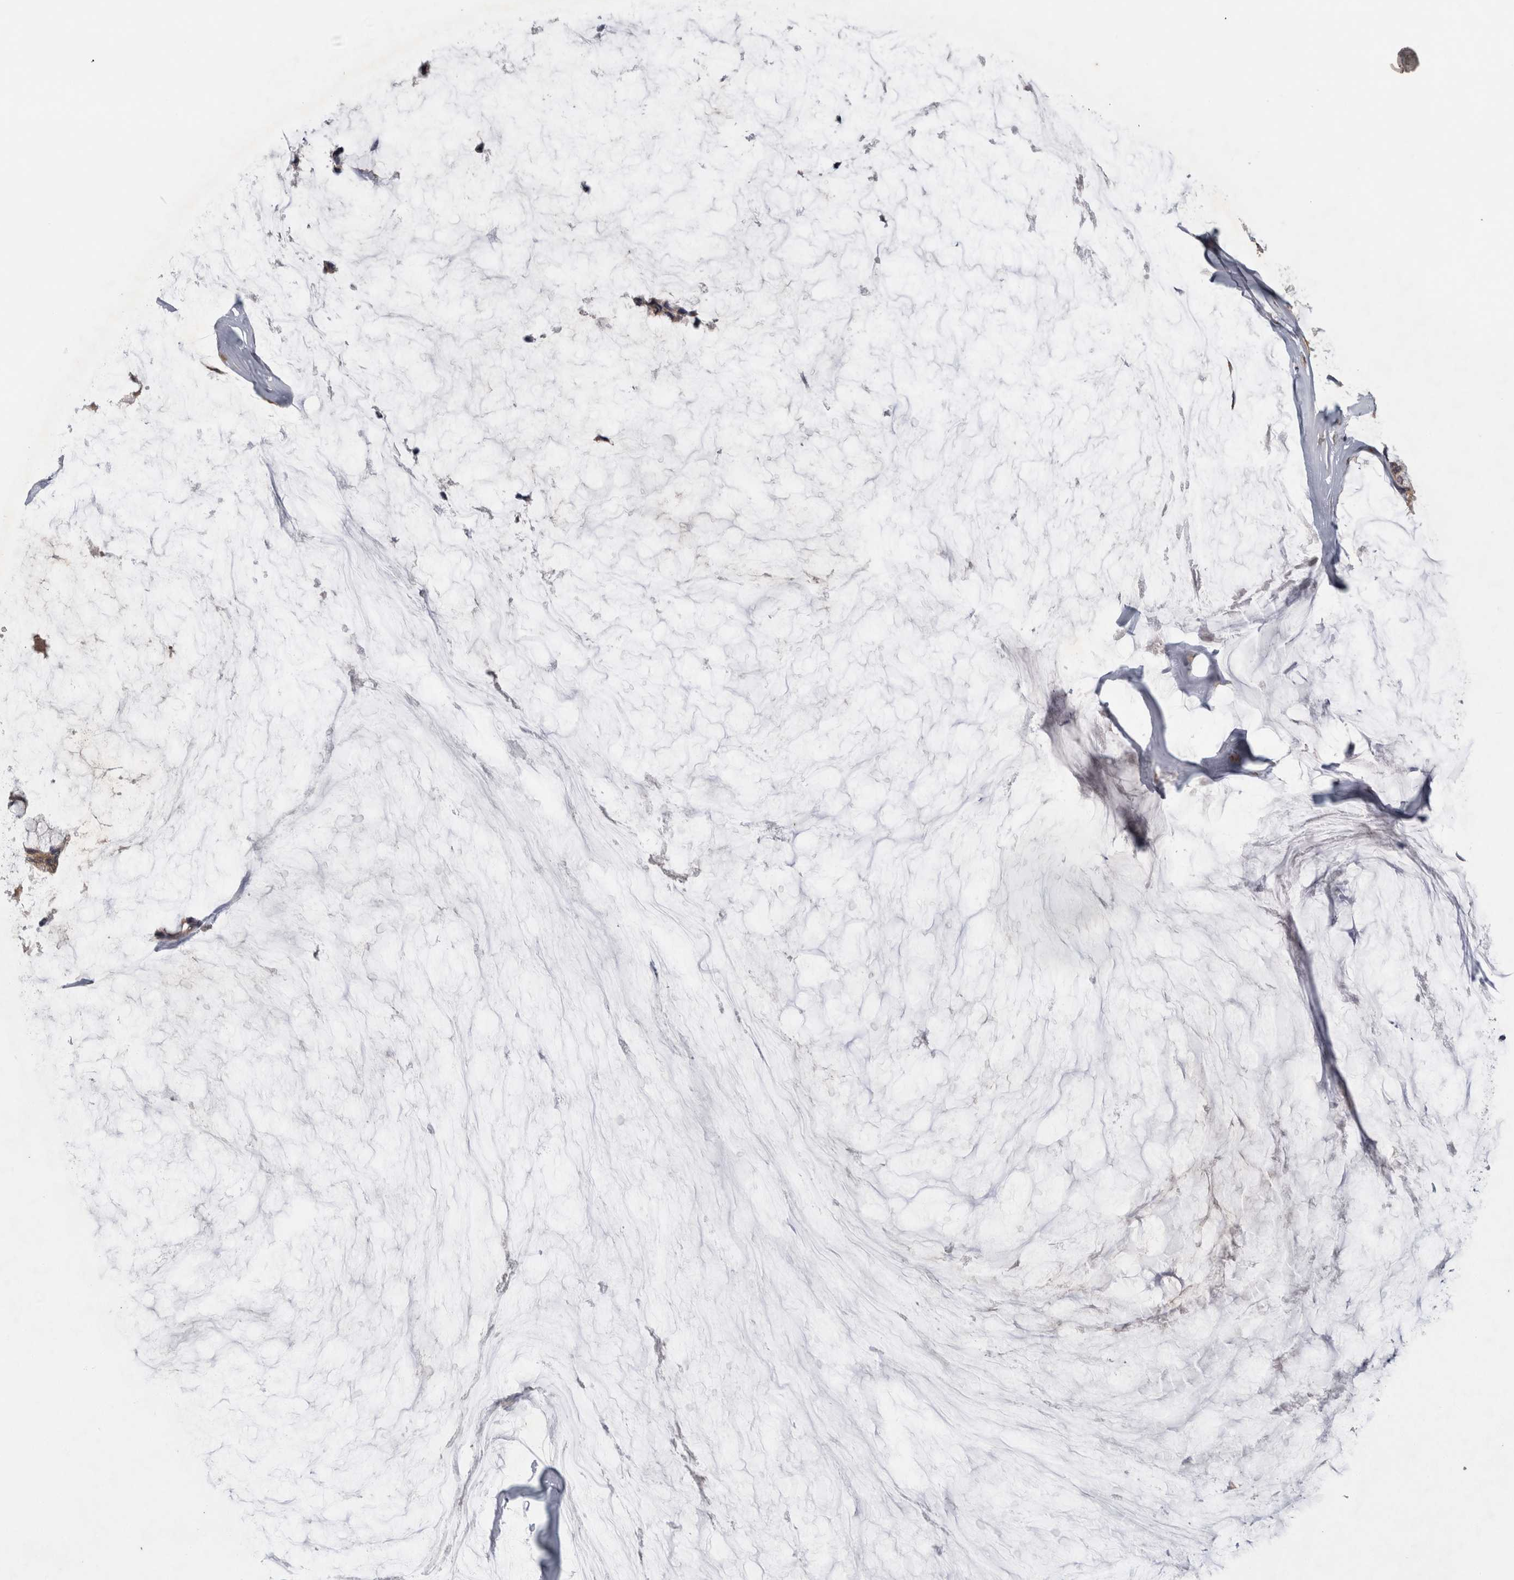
{"staining": {"intensity": "weak", "quantity": "<25%", "location": "cytoplasmic/membranous"}, "tissue": "ovarian cancer", "cell_type": "Tumor cells", "image_type": "cancer", "snomed": [{"axis": "morphology", "description": "Cystadenocarcinoma, mucinous, NOS"}, {"axis": "topography", "description": "Ovary"}], "caption": "Ovarian mucinous cystadenocarcinoma was stained to show a protein in brown. There is no significant positivity in tumor cells. Nuclei are stained in blue.", "gene": "ATXN2", "patient": {"sex": "female", "age": 39}}